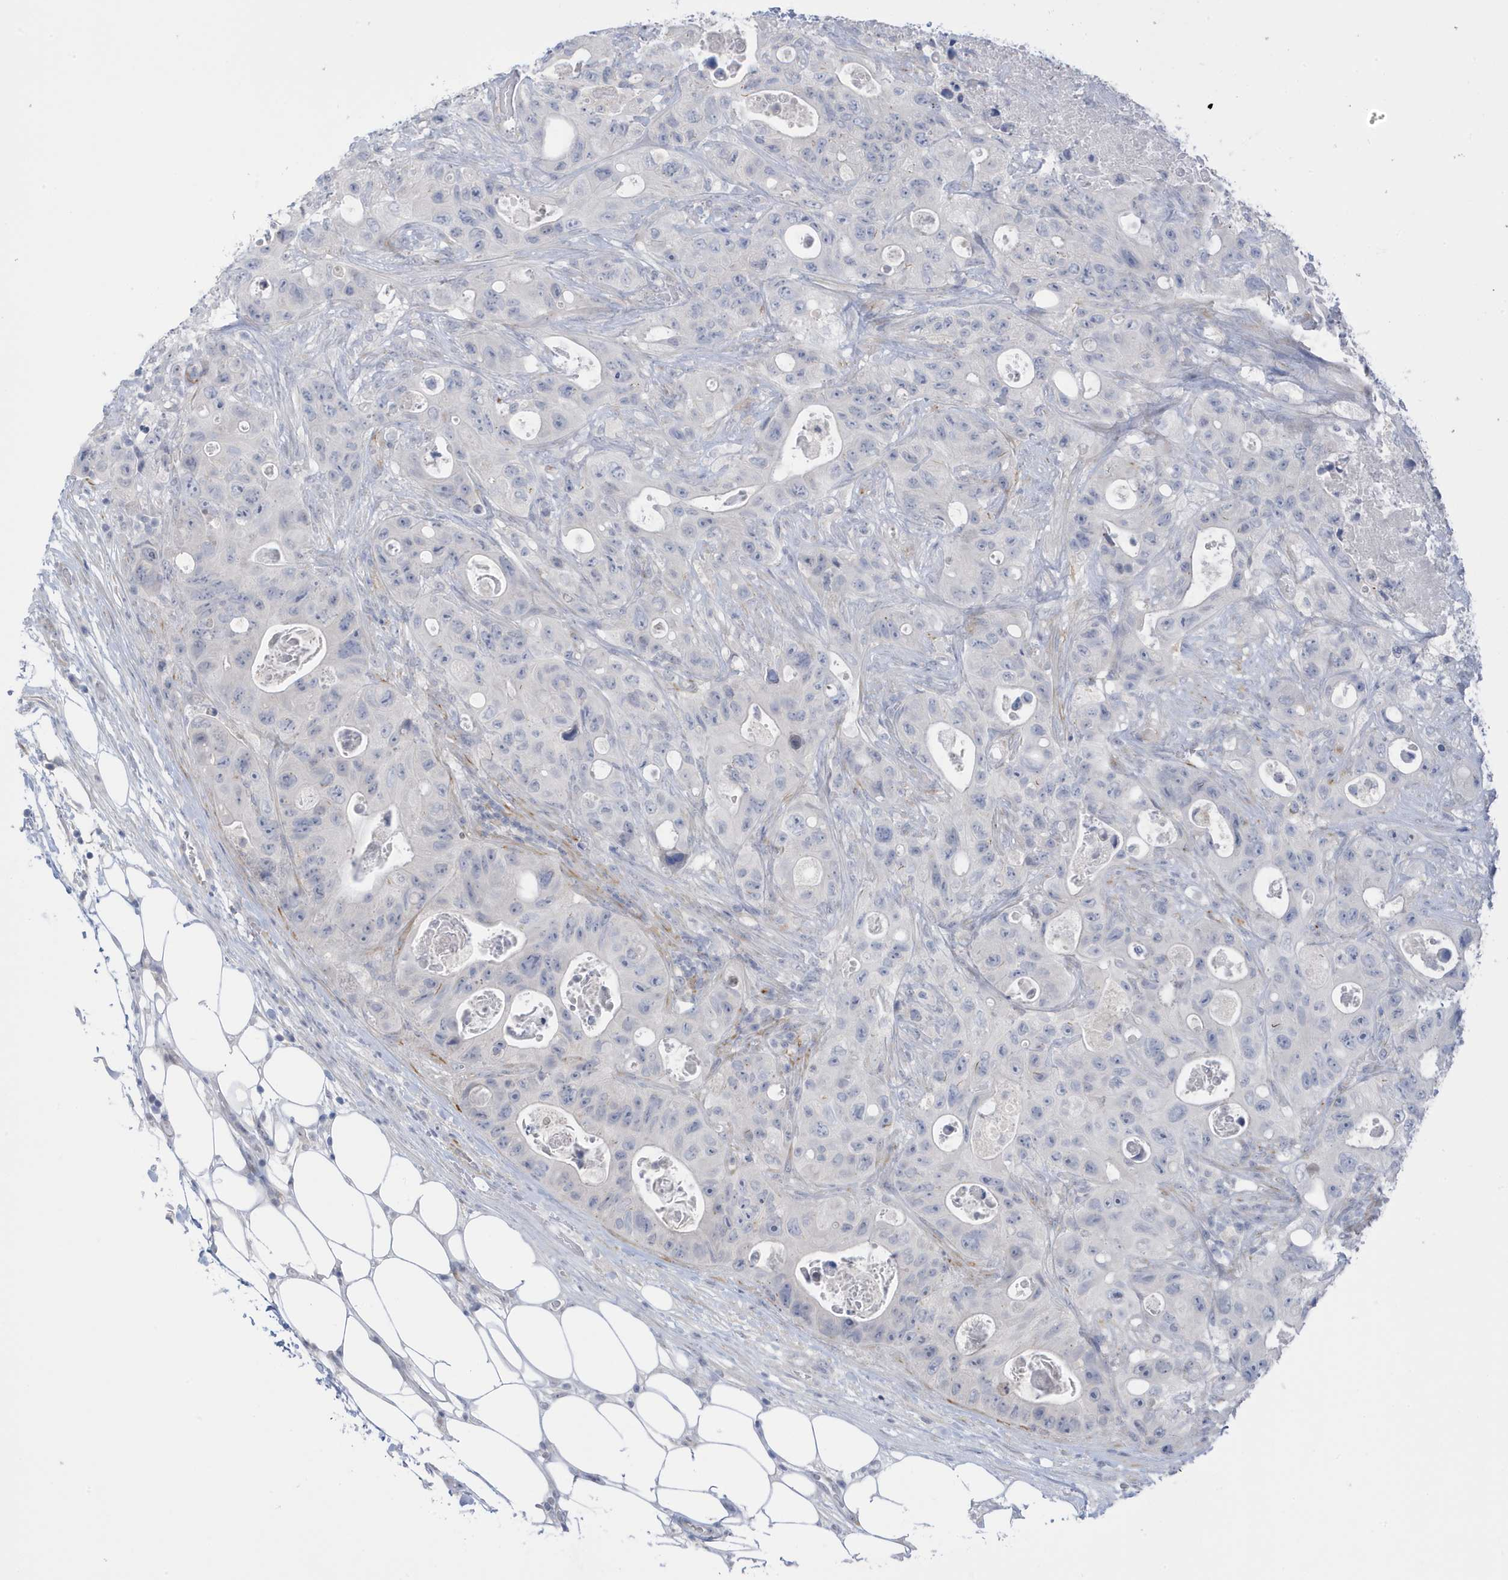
{"staining": {"intensity": "negative", "quantity": "none", "location": "none"}, "tissue": "colorectal cancer", "cell_type": "Tumor cells", "image_type": "cancer", "snomed": [{"axis": "morphology", "description": "Adenocarcinoma, NOS"}, {"axis": "topography", "description": "Colon"}], "caption": "An IHC photomicrograph of colorectal cancer is shown. There is no staining in tumor cells of colorectal cancer.", "gene": "PERM1", "patient": {"sex": "female", "age": 46}}